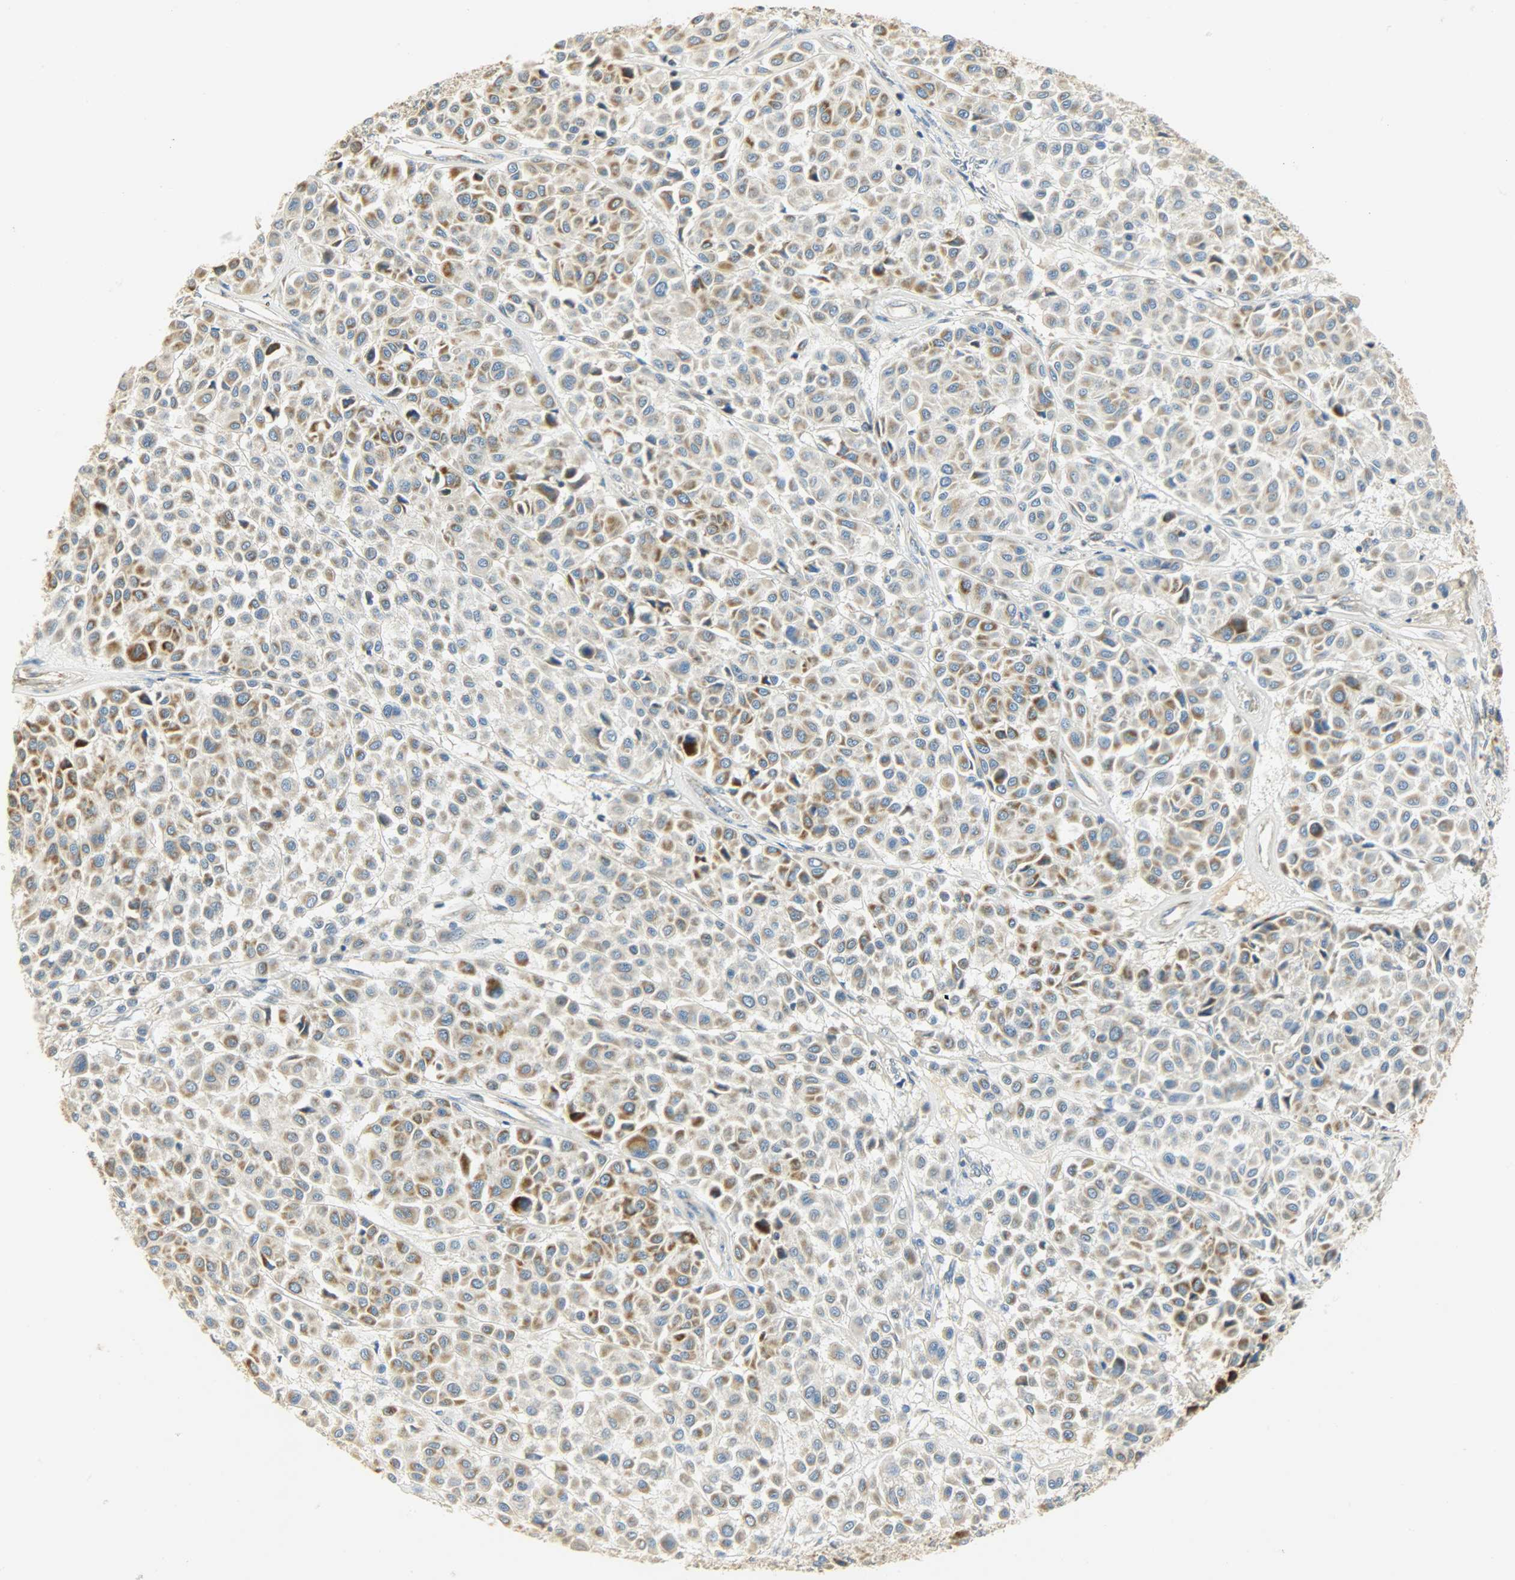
{"staining": {"intensity": "moderate", "quantity": ">75%", "location": "cytoplasmic/membranous"}, "tissue": "melanoma", "cell_type": "Tumor cells", "image_type": "cancer", "snomed": [{"axis": "morphology", "description": "Malignant melanoma, Metastatic site"}, {"axis": "topography", "description": "Soft tissue"}], "caption": "This is a micrograph of immunohistochemistry staining of melanoma, which shows moderate expression in the cytoplasmic/membranous of tumor cells.", "gene": "NNT", "patient": {"sex": "male", "age": 41}}